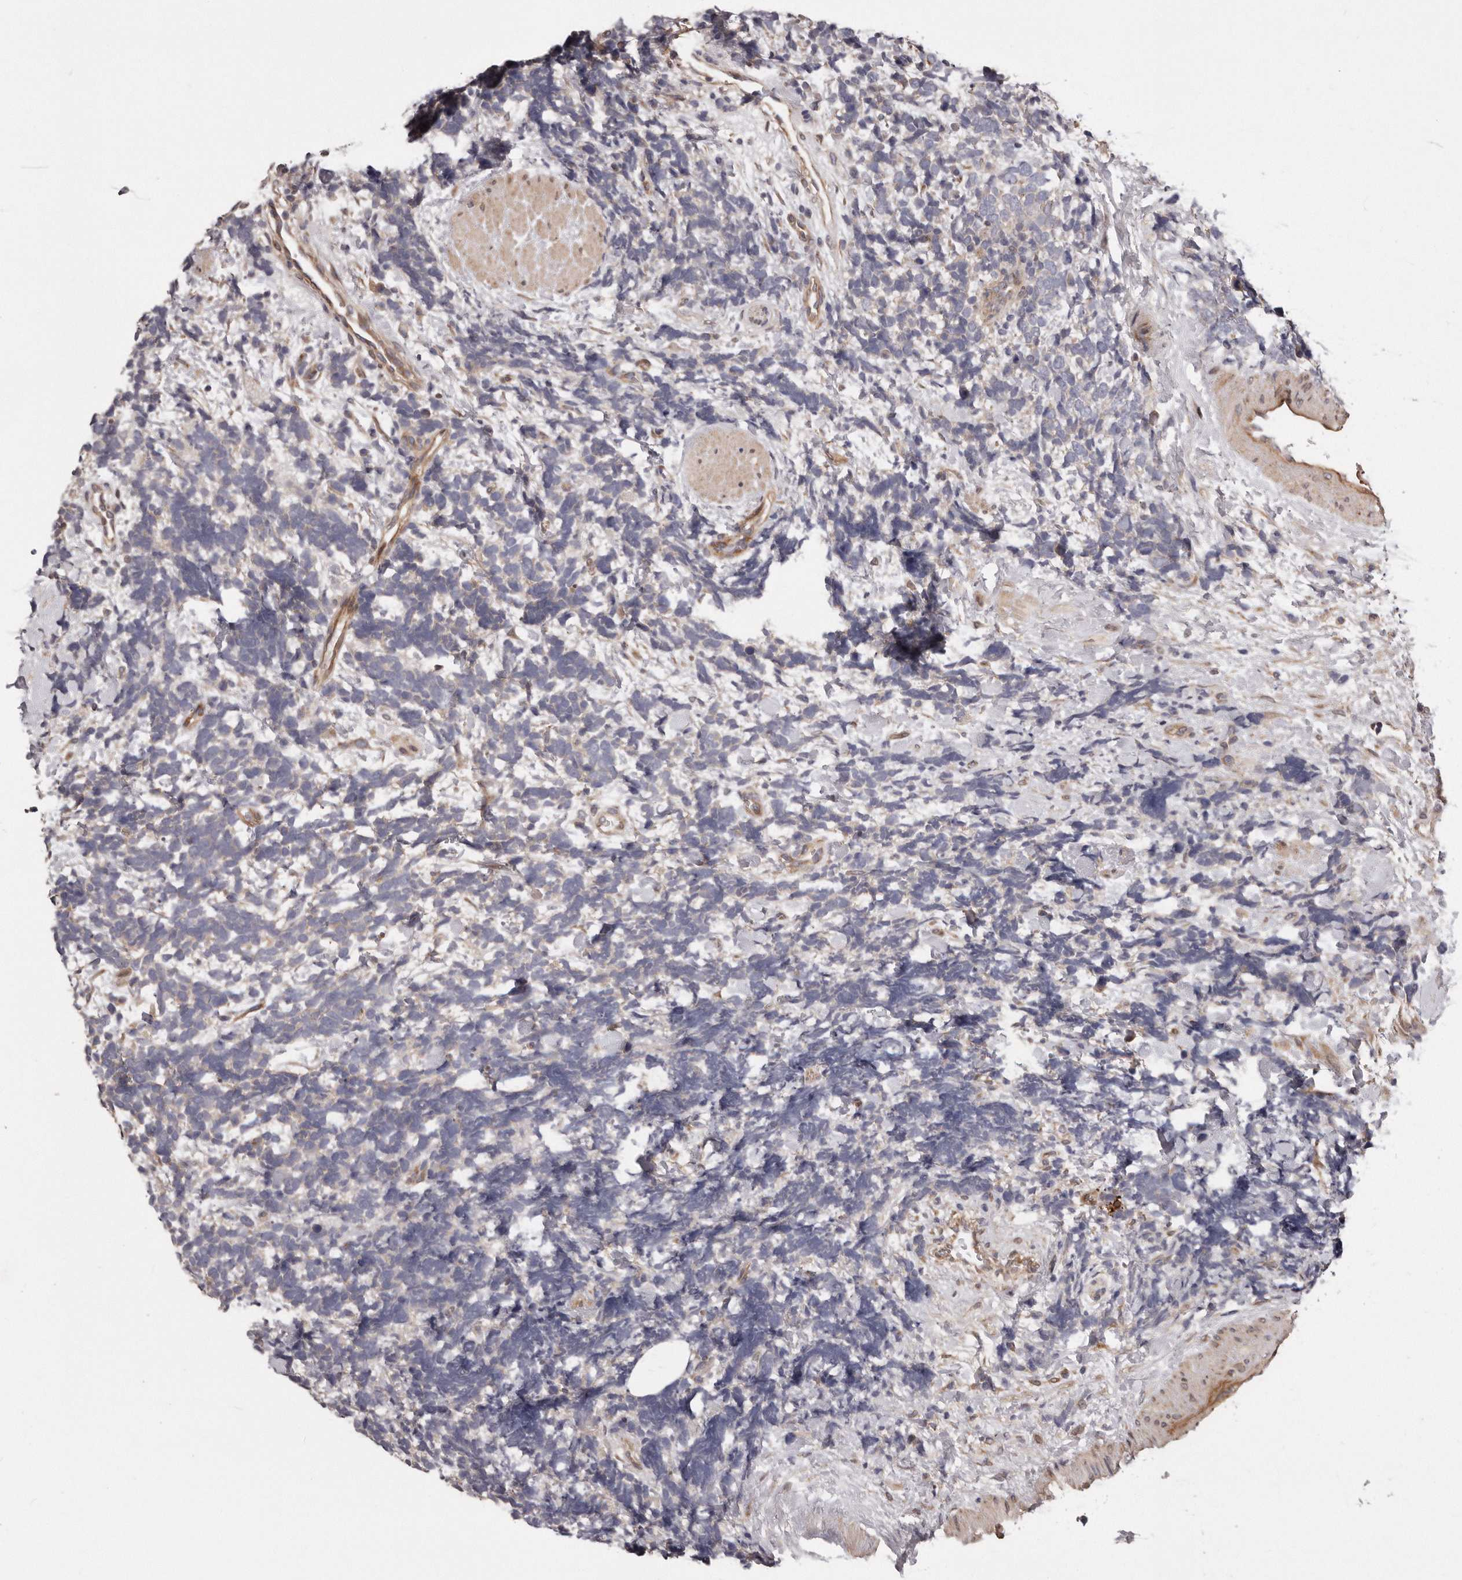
{"staining": {"intensity": "negative", "quantity": "none", "location": "none"}, "tissue": "urothelial cancer", "cell_type": "Tumor cells", "image_type": "cancer", "snomed": [{"axis": "morphology", "description": "Urothelial carcinoma, High grade"}, {"axis": "topography", "description": "Urinary bladder"}], "caption": "IHC micrograph of human urothelial cancer stained for a protein (brown), which shows no expression in tumor cells.", "gene": "ARMCX1", "patient": {"sex": "female", "age": 82}}